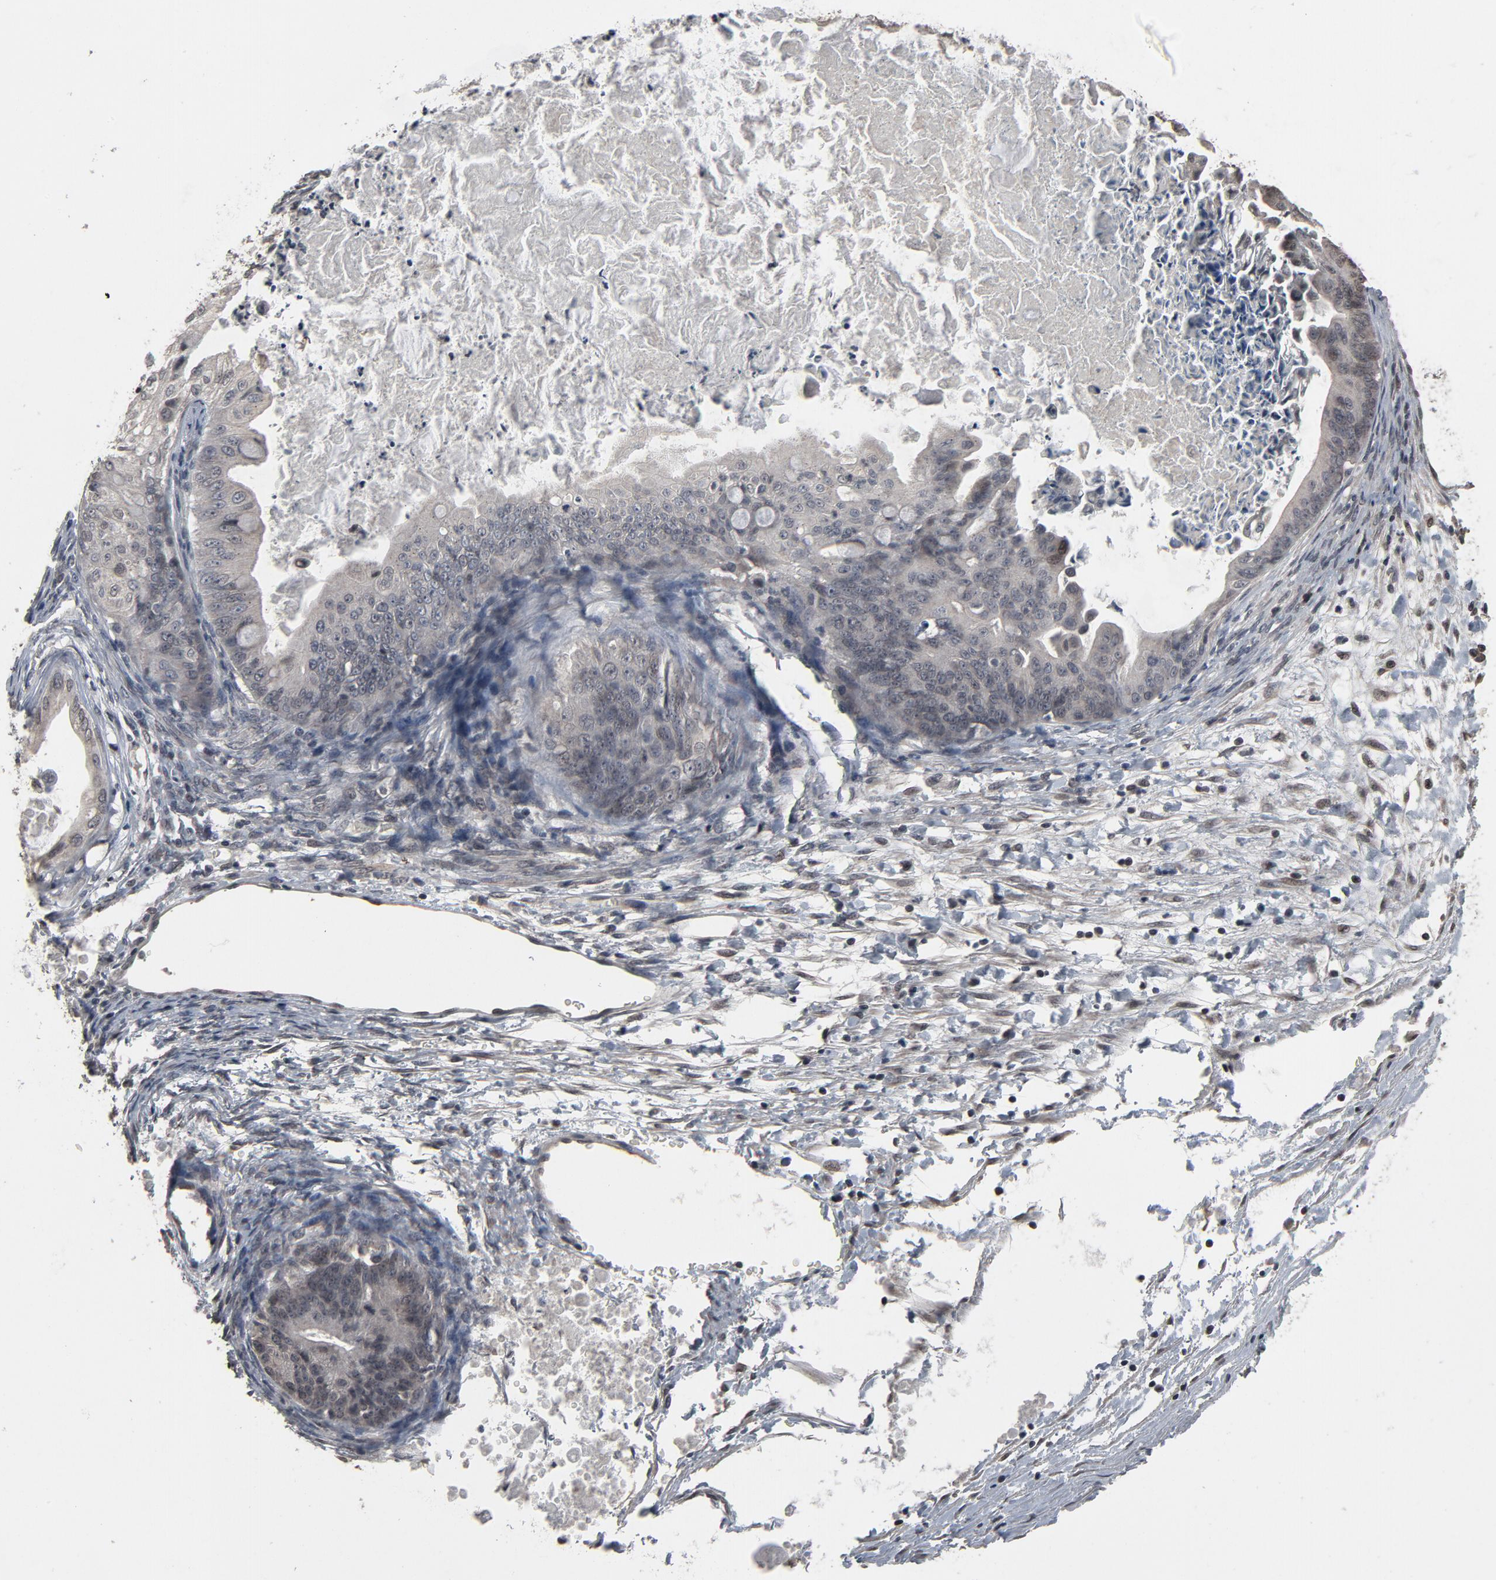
{"staining": {"intensity": "weak", "quantity": "<25%", "location": "nuclear"}, "tissue": "ovarian cancer", "cell_type": "Tumor cells", "image_type": "cancer", "snomed": [{"axis": "morphology", "description": "Cystadenocarcinoma, mucinous, NOS"}, {"axis": "topography", "description": "Ovary"}], "caption": "Tumor cells are negative for brown protein staining in ovarian cancer (mucinous cystadenocarcinoma). The staining is performed using DAB brown chromogen with nuclei counter-stained in using hematoxylin.", "gene": "POM121", "patient": {"sex": "female", "age": 37}}